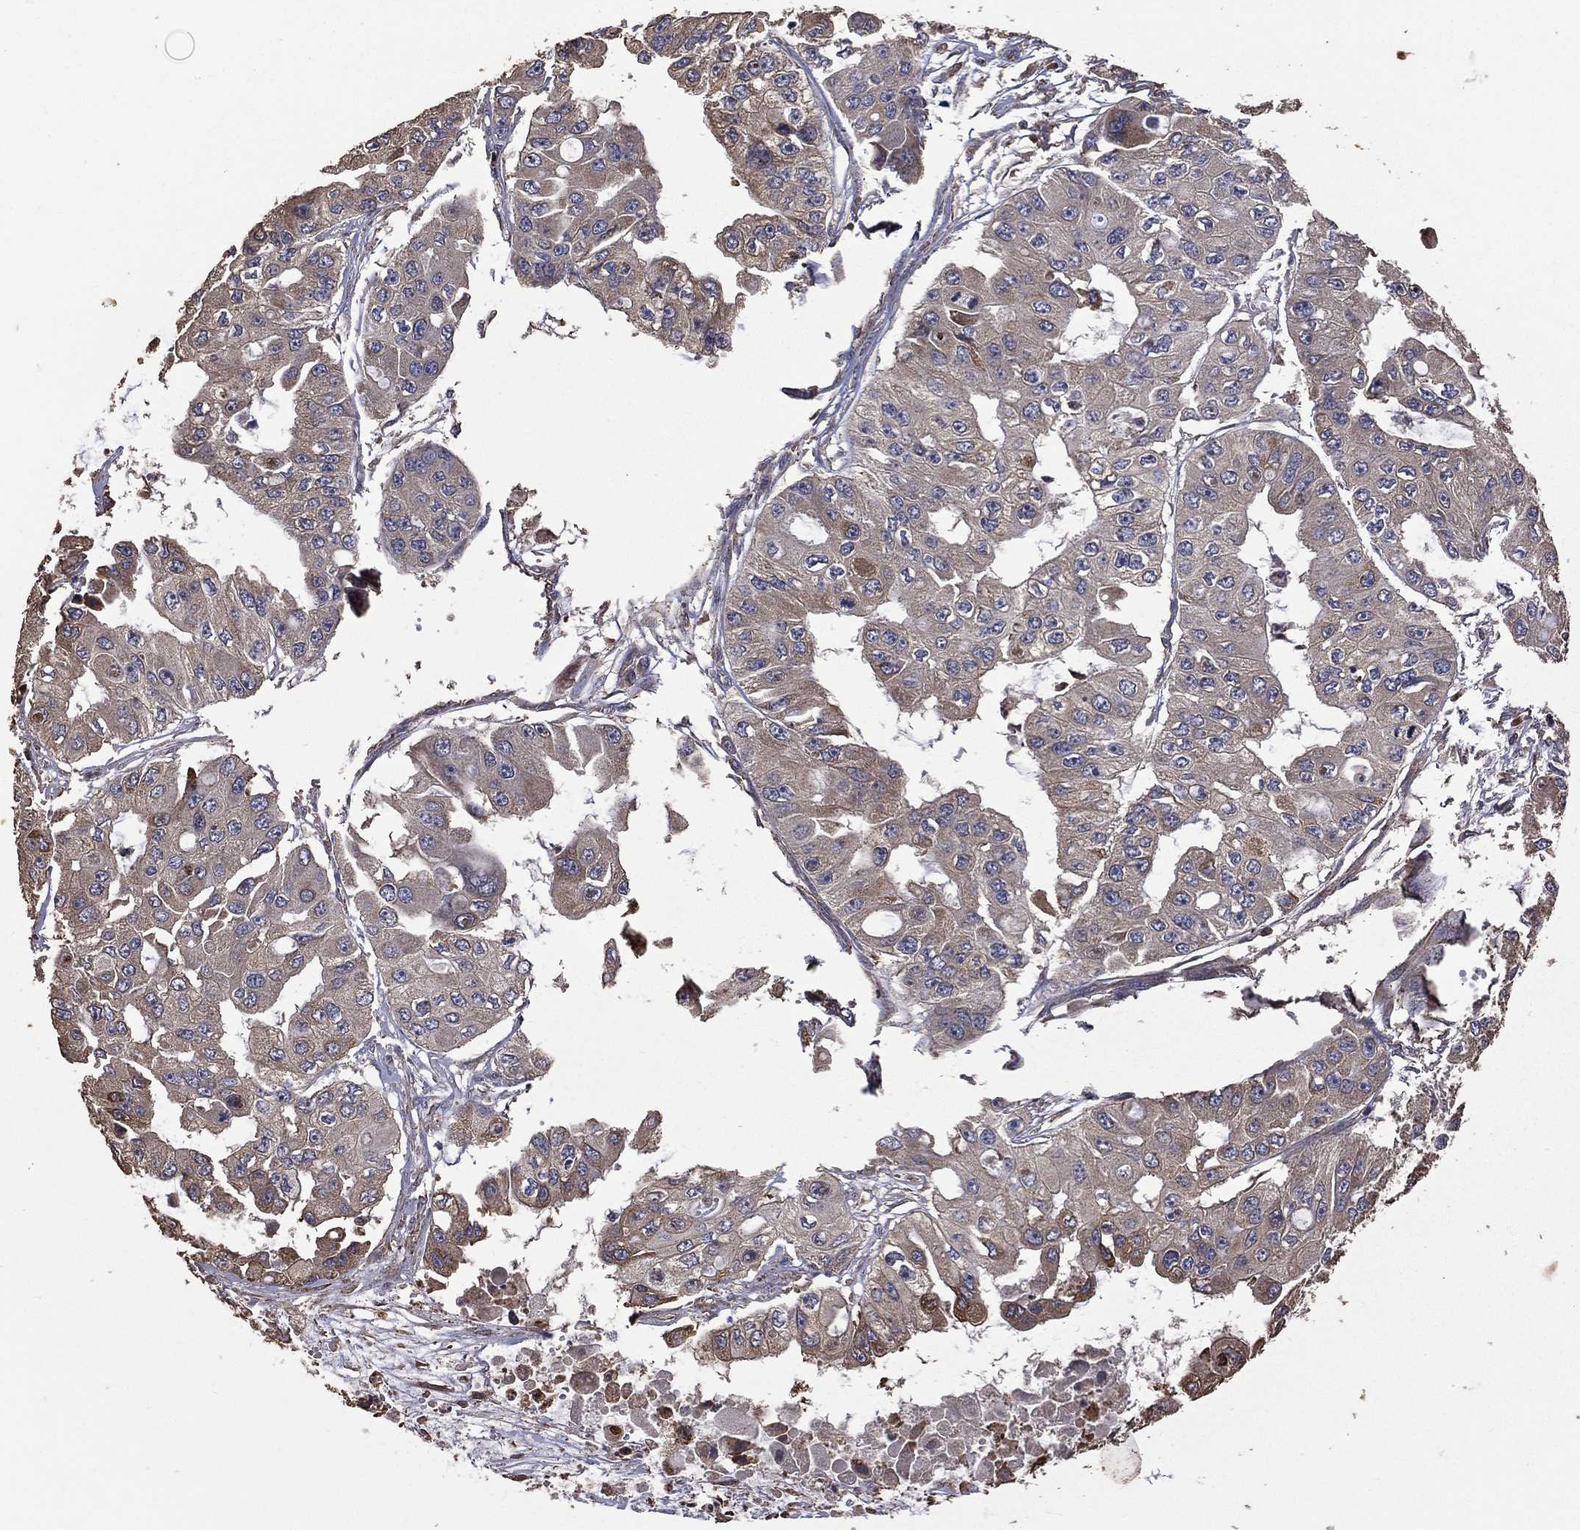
{"staining": {"intensity": "moderate", "quantity": "<25%", "location": "cytoplasmic/membranous"}, "tissue": "ovarian cancer", "cell_type": "Tumor cells", "image_type": "cancer", "snomed": [{"axis": "morphology", "description": "Cystadenocarcinoma, serous, NOS"}, {"axis": "topography", "description": "Ovary"}], "caption": "Protein staining of ovarian cancer tissue demonstrates moderate cytoplasmic/membranous positivity in approximately <25% of tumor cells. The staining was performed using DAB to visualize the protein expression in brown, while the nuclei were stained in blue with hematoxylin (Magnification: 20x).", "gene": "METTL27", "patient": {"sex": "female", "age": 56}}